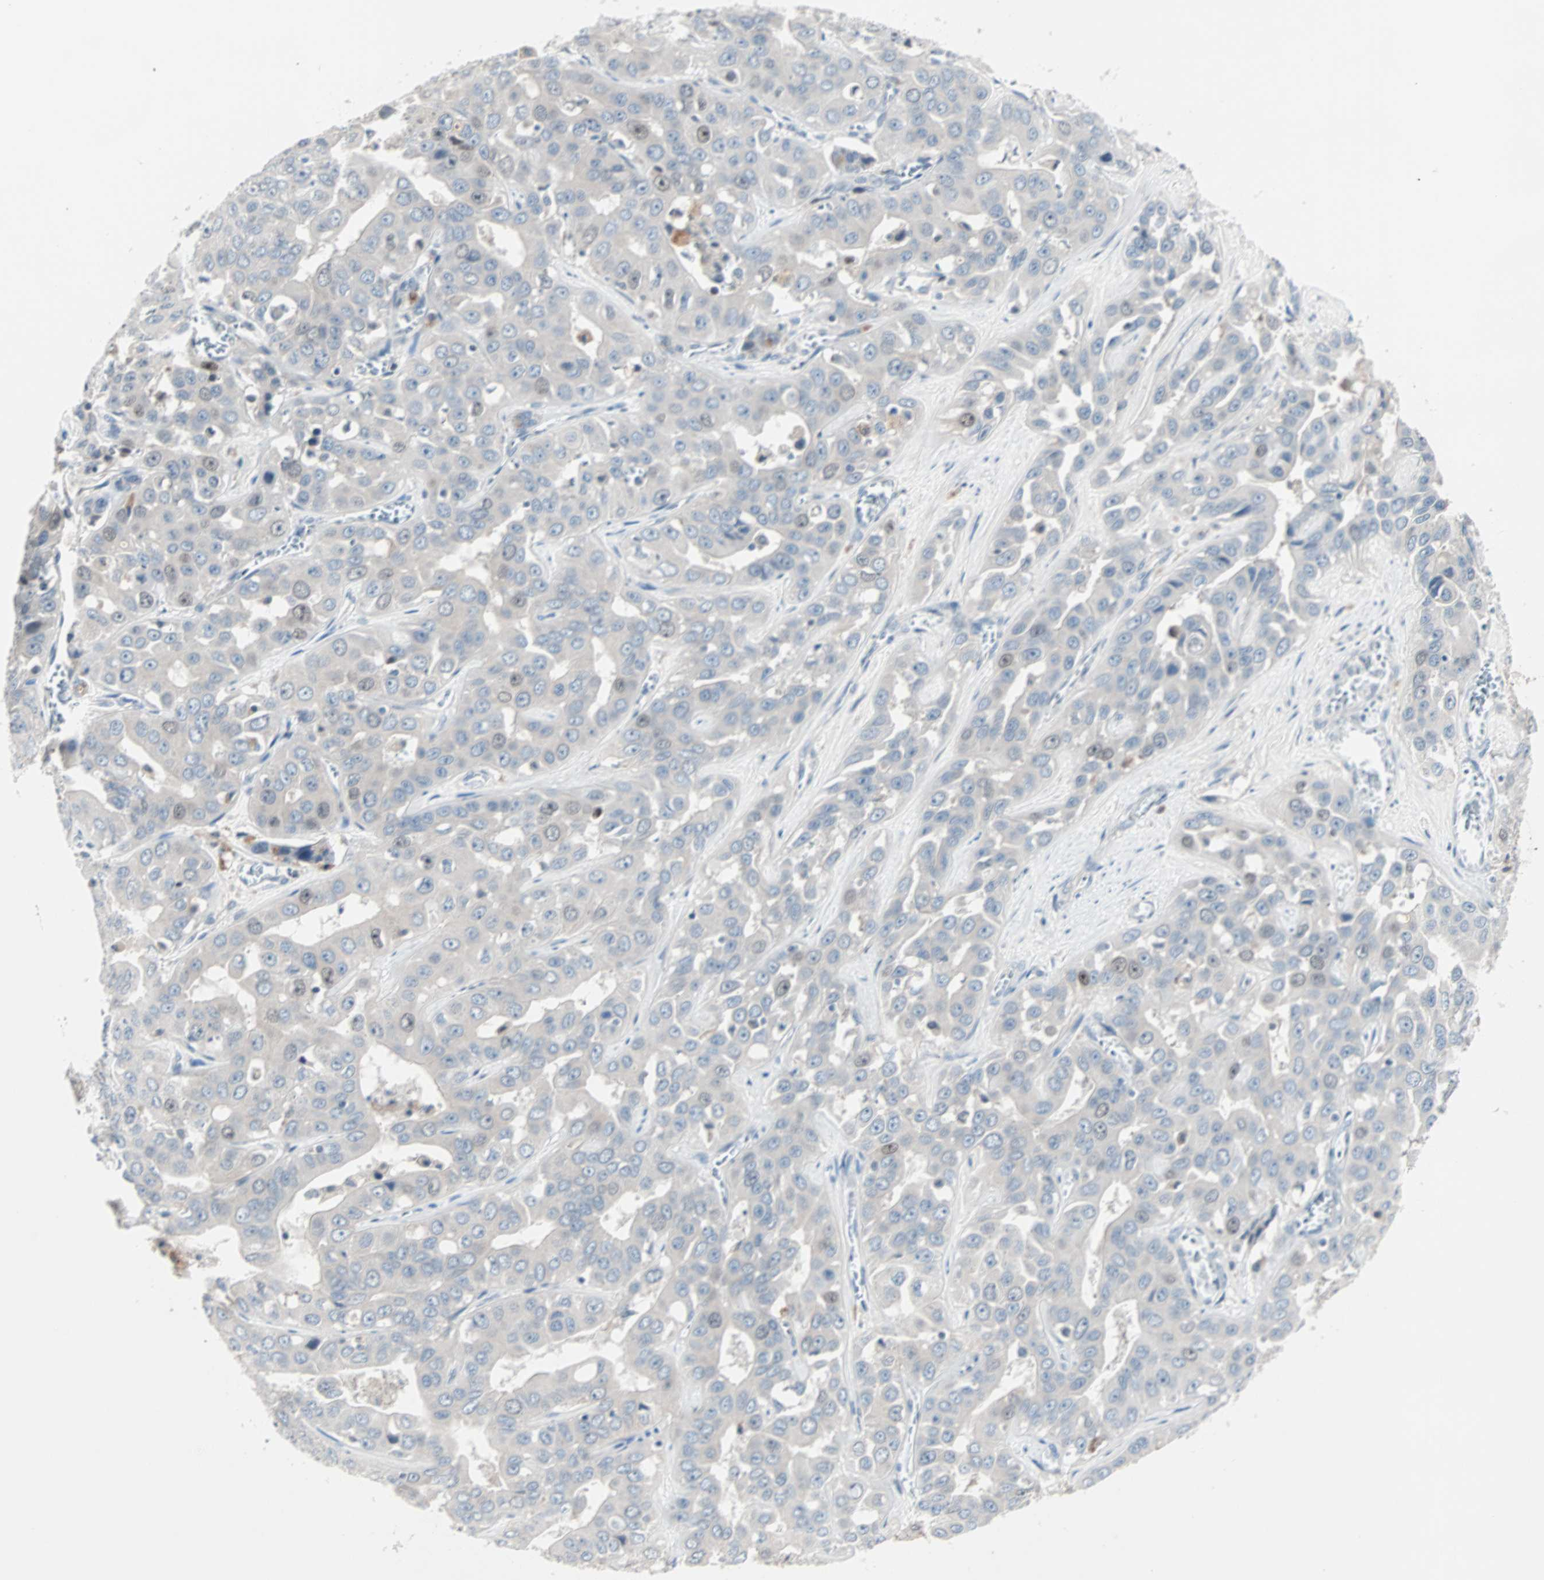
{"staining": {"intensity": "moderate", "quantity": "<25%", "location": "nuclear"}, "tissue": "liver cancer", "cell_type": "Tumor cells", "image_type": "cancer", "snomed": [{"axis": "morphology", "description": "Cholangiocarcinoma"}, {"axis": "topography", "description": "Liver"}], "caption": "Immunohistochemistry (IHC) micrograph of human liver cholangiocarcinoma stained for a protein (brown), which exhibits low levels of moderate nuclear positivity in about <25% of tumor cells.", "gene": "CCNE2", "patient": {"sex": "female", "age": 52}}